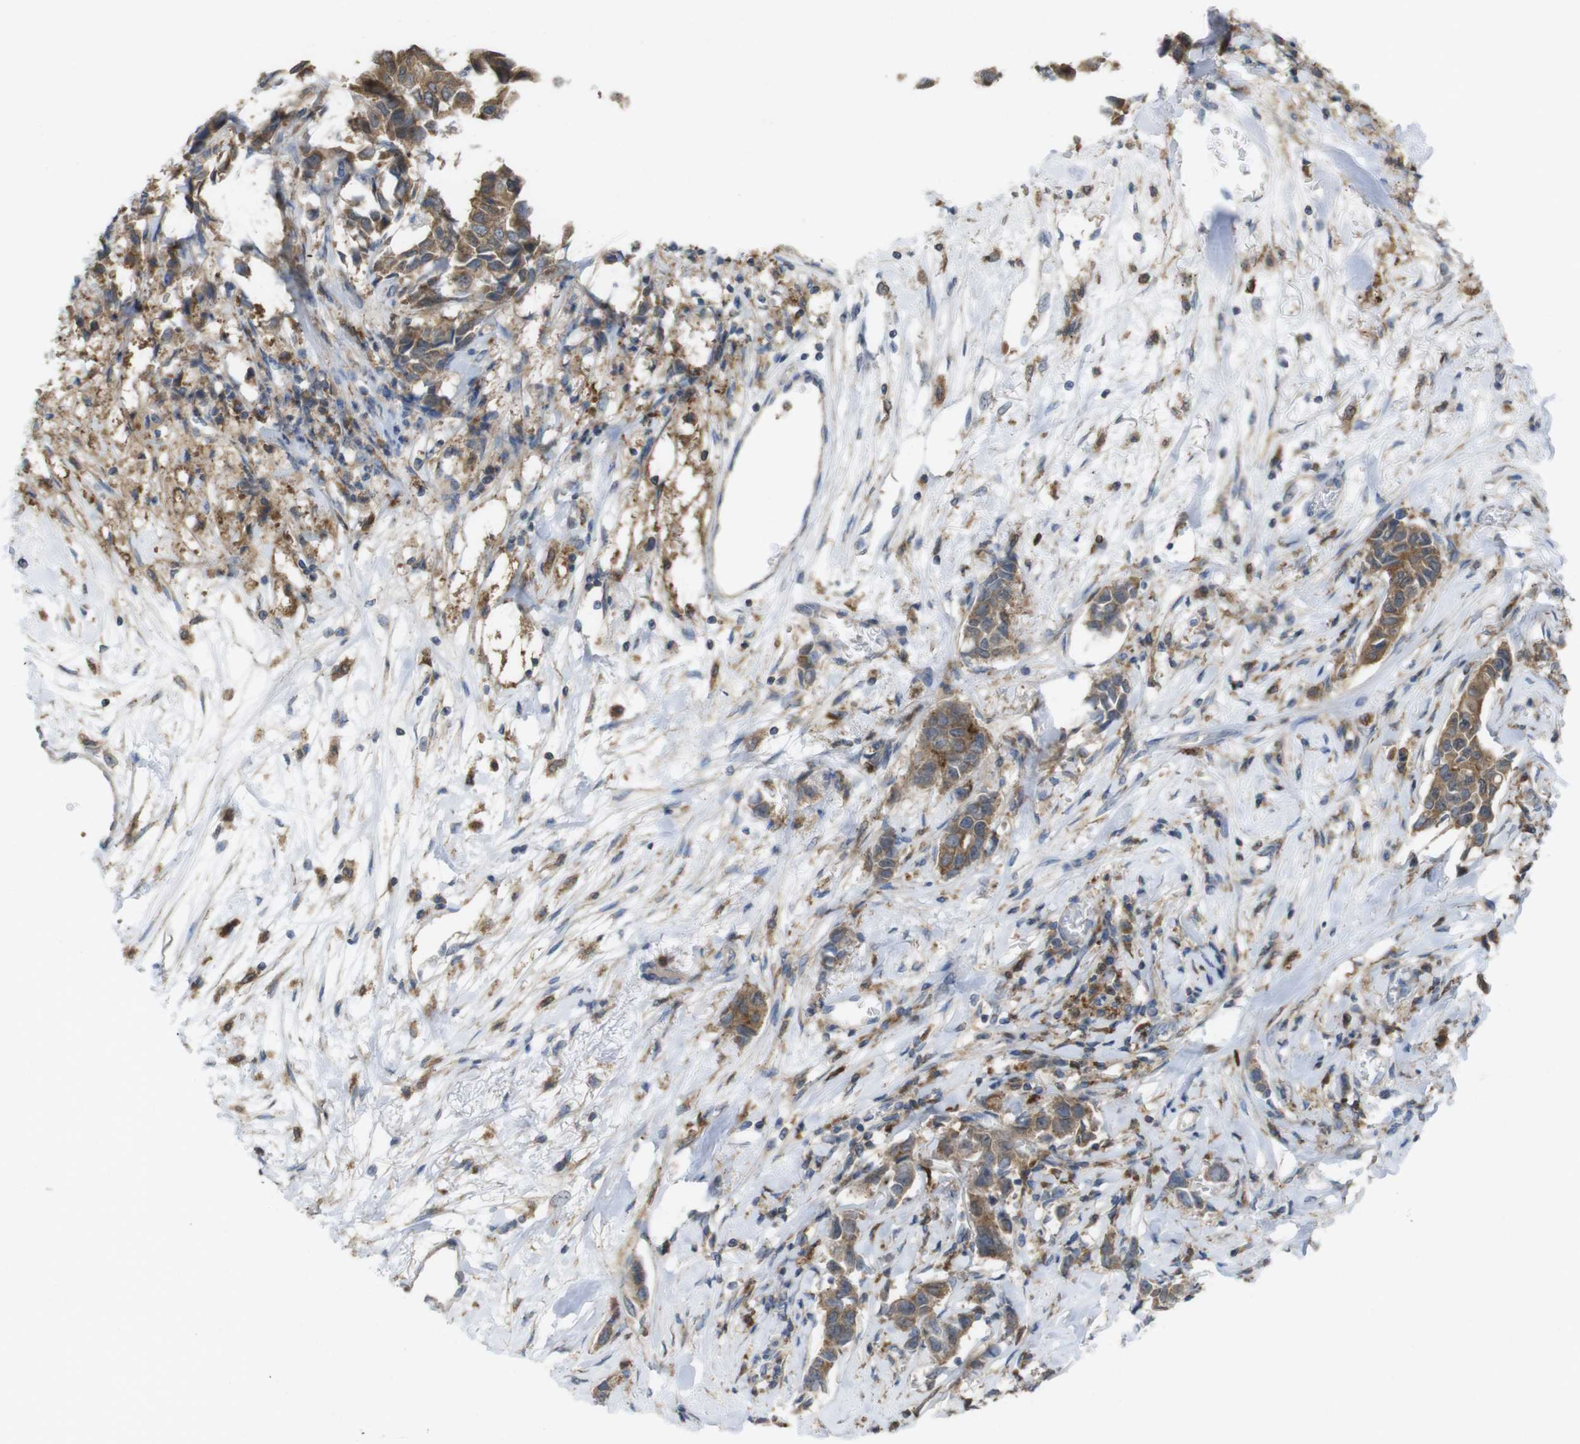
{"staining": {"intensity": "moderate", "quantity": ">75%", "location": "cytoplasmic/membranous"}, "tissue": "breast cancer", "cell_type": "Tumor cells", "image_type": "cancer", "snomed": [{"axis": "morphology", "description": "Duct carcinoma"}, {"axis": "topography", "description": "Breast"}], "caption": "Moderate cytoplasmic/membranous expression for a protein is identified in about >75% of tumor cells of breast cancer (invasive ductal carcinoma) using IHC.", "gene": "PRKCD", "patient": {"sex": "female", "age": 80}}